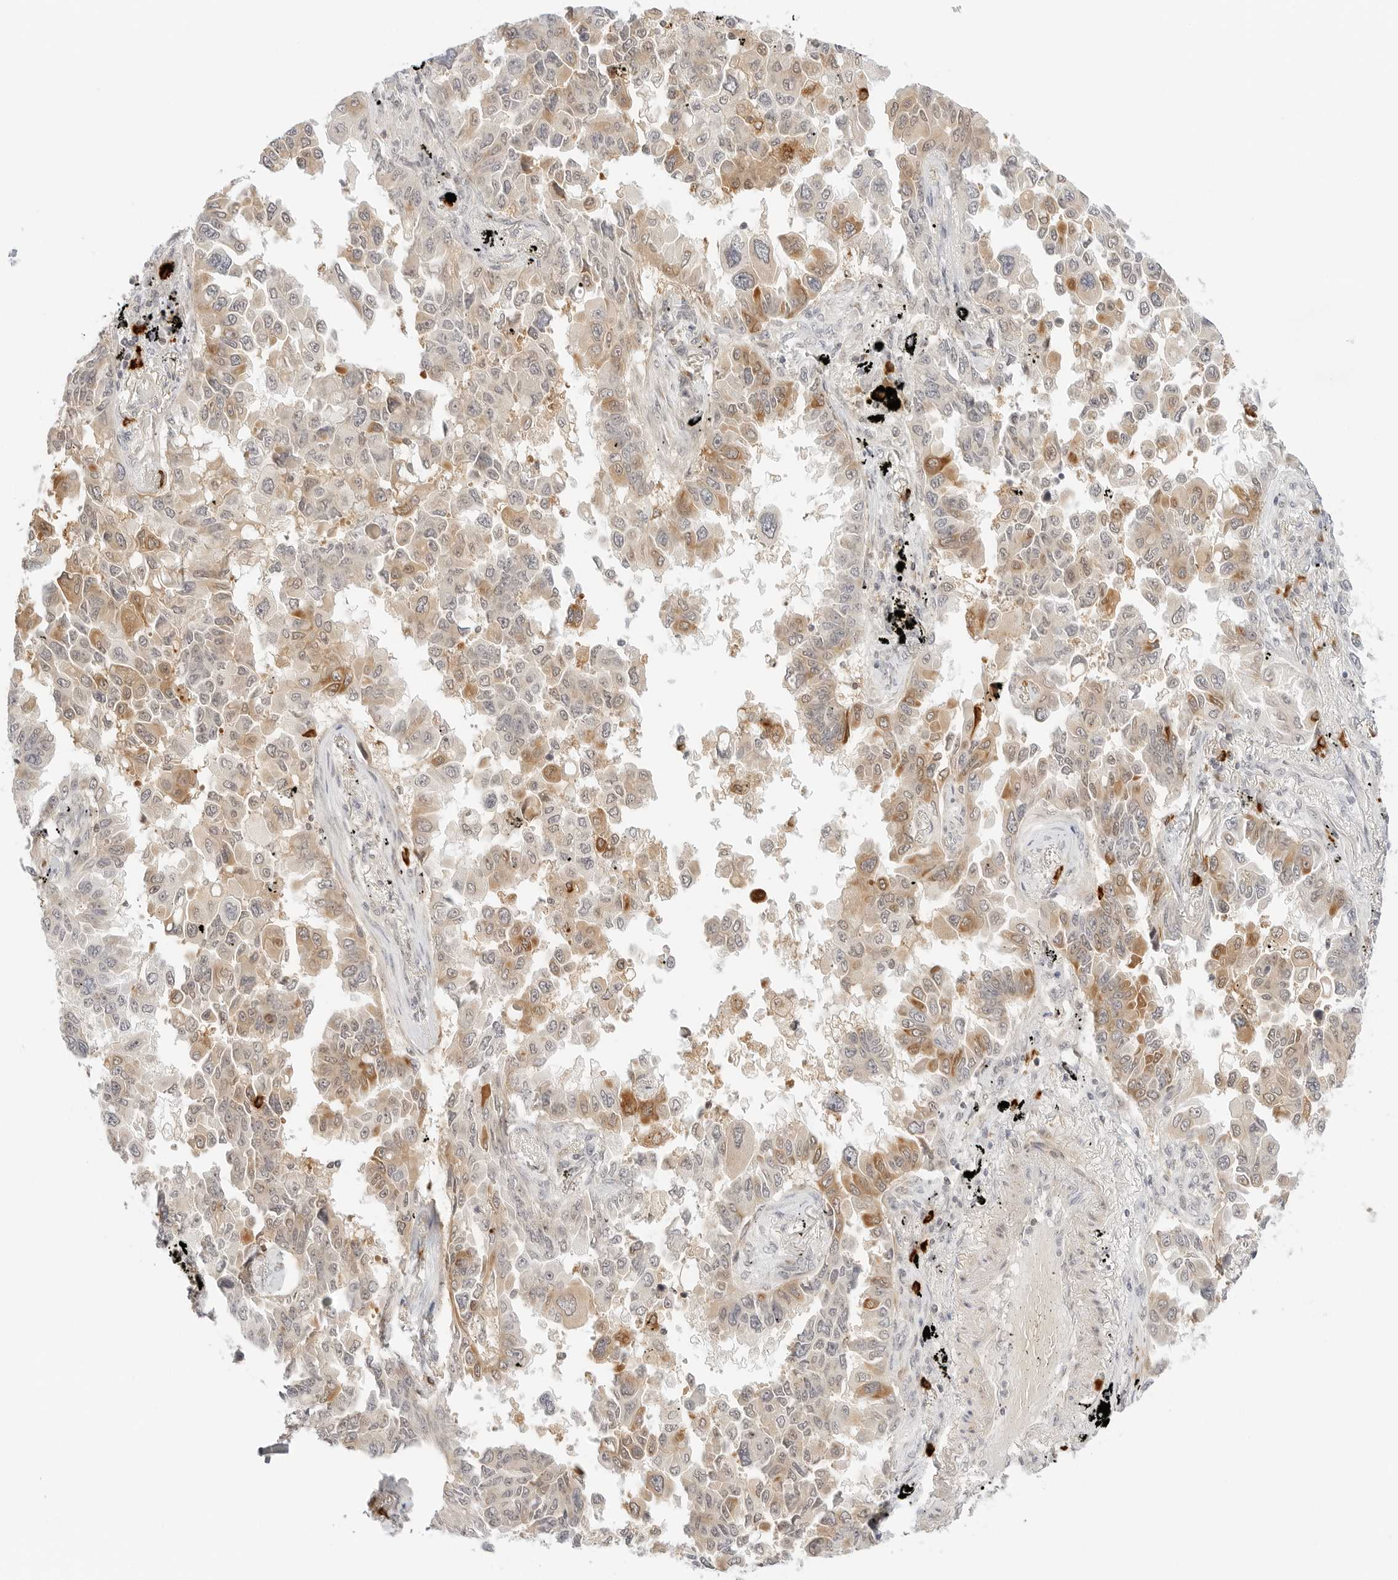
{"staining": {"intensity": "moderate", "quantity": "25%-75%", "location": "cytoplasmic/membranous"}, "tissue": "lung cancer", "cell_type": "Tumor cells", "image_type": "cancer", "snomed": [{"axis": "morphology", "description": "Adenocarcinoma, NOS"}, {"axis": "topography", "description": "Lung"}], "caption": "There is medium levels of moderate cytoplasmic/membranous staining in tumor cells of lung cancer, as demonstrated by immunohistochemical staining (brown color).", "gene": "TEKT2", "patient": {"sex": "female", "age": 67}}